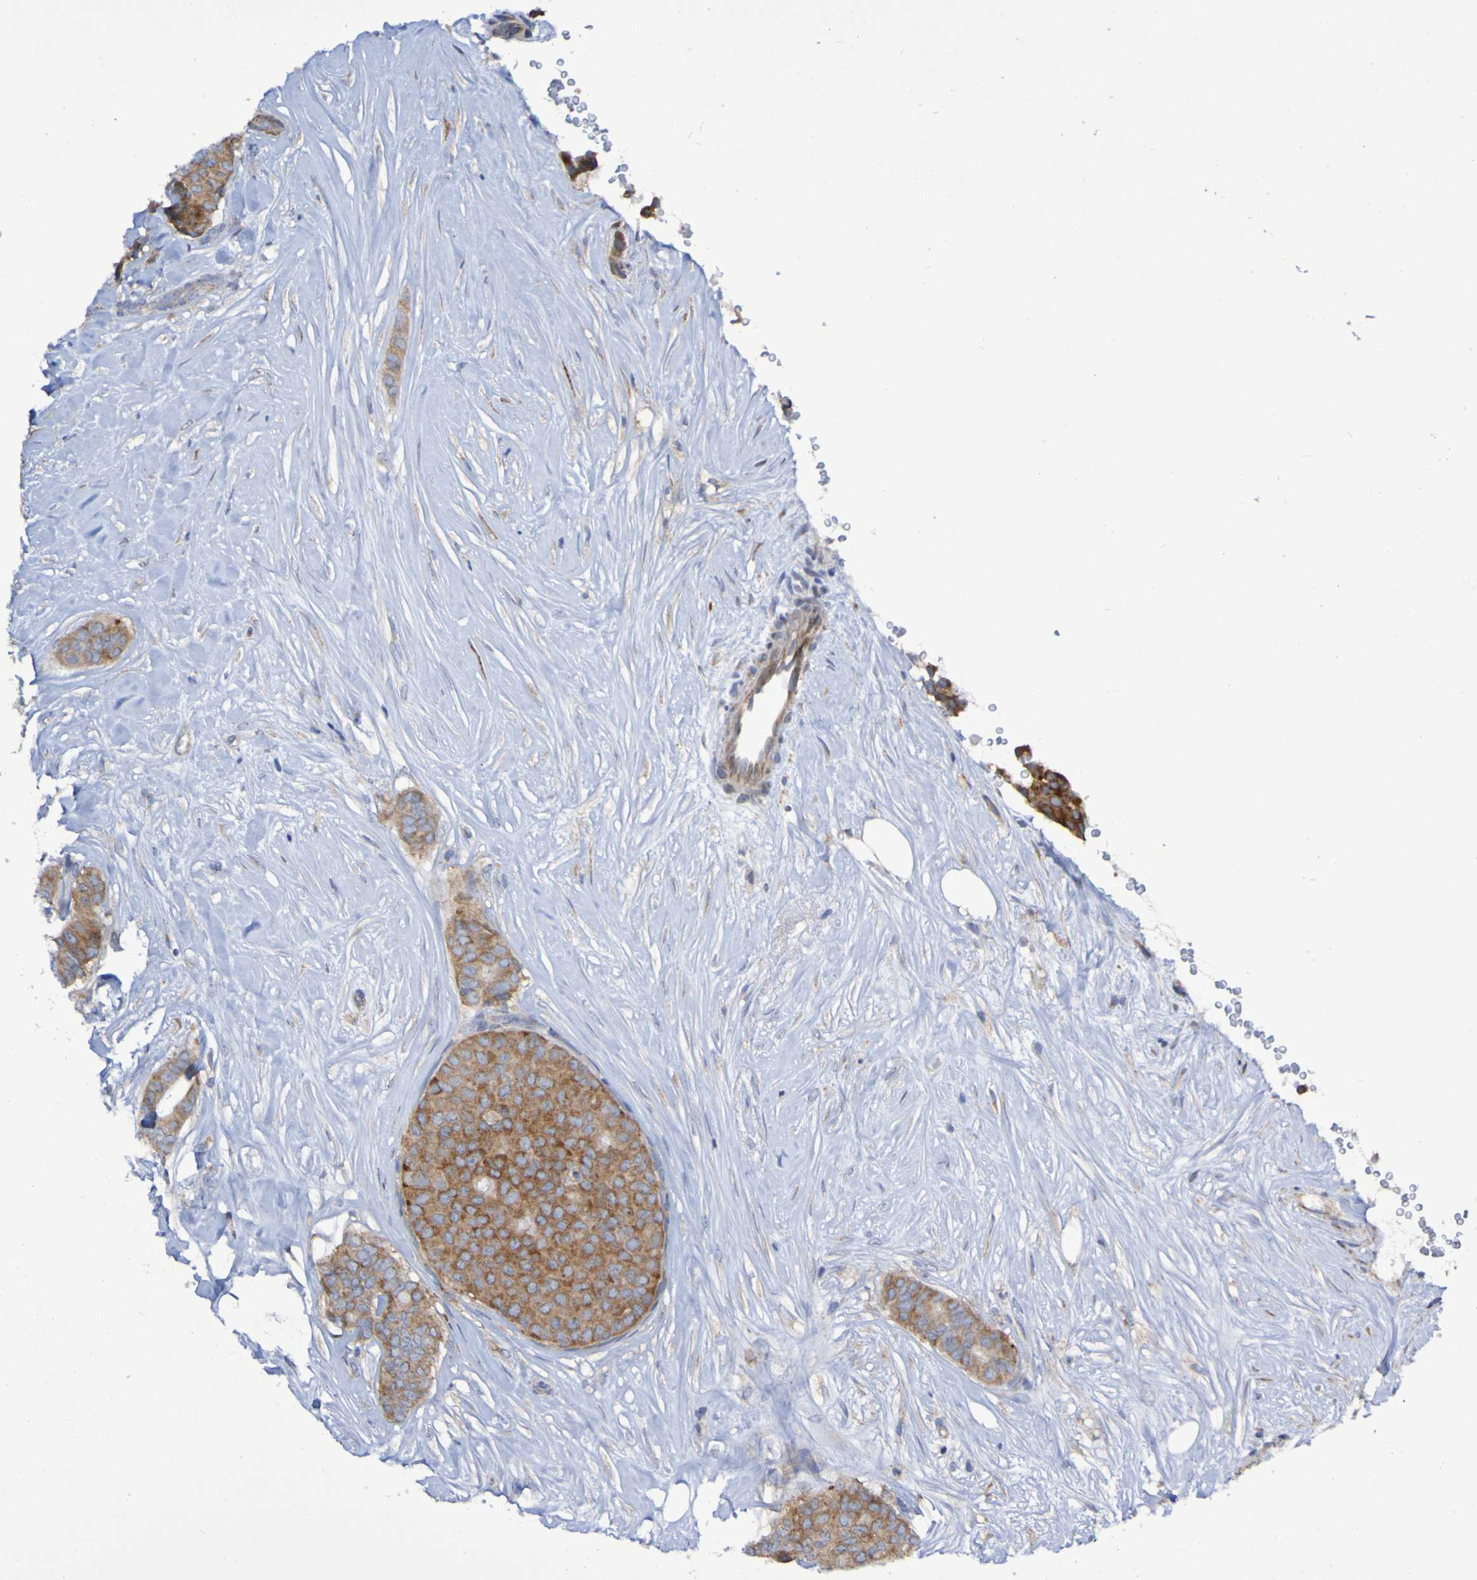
{"staining": {"intensity": "moderate", "quantity": ">75%", "location": "cytoplasmic/membranous"}, "tissue": "breast cancer", "cell_type": "Tumor cells", "image_type": "cancer", "snomed": [{"axis": "morphology", "description": "Duct carcinoma"}, {"axis": "topography", "description": "Breast"}], "caption": "A brown stain labels moderate cytoplasmic/membranous positivity of a protein in infiltrating ductal carcinoma (breast) tumor cells. (DAB IHC, brown staining for protein, blue staining for nuclei).", "gene": "LMBRD2", "patient": {"sex": "female", "age": 75}}